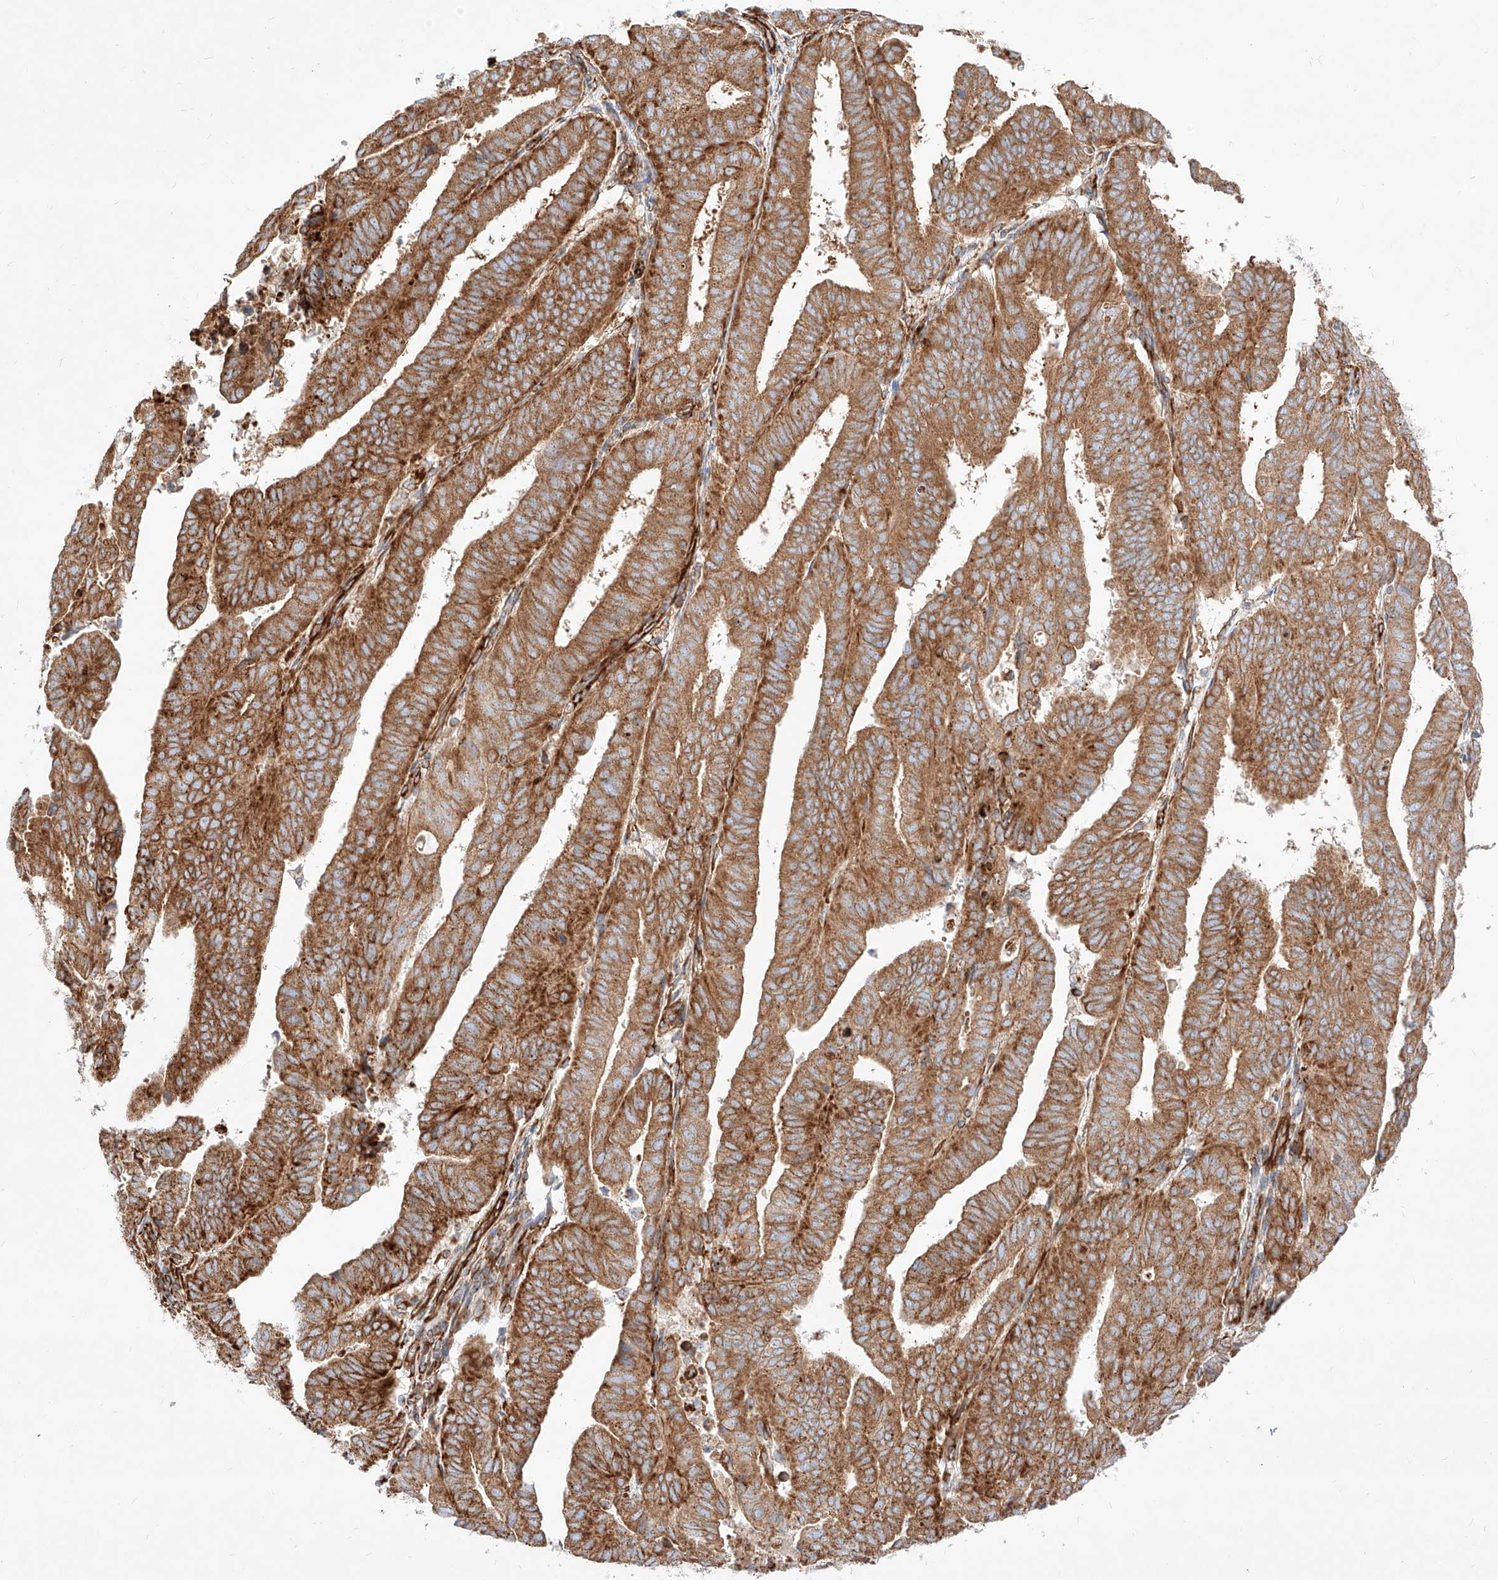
{"staining": {"intensity": "strong", "quantity": ">75%", "location": "cytoplasmic/membranous"}, "tissue": "endometrial cancer", "cell_type": "Tumor cells", "image_type": "cancer", "snomed": [{"axis": "morphology", "description": "Adenocarcinoma, NOS"}, {"axis": "topography", "description": "Uterus"}], "caption": "Protein staining shows strong cytoplasmic/membranous staining in approximately >75% of tumor cells in endometrial cancer (adenocarcinoma).", "gene": "CSGALNACT2", "patient": {"sex": "female", "age": 77}}